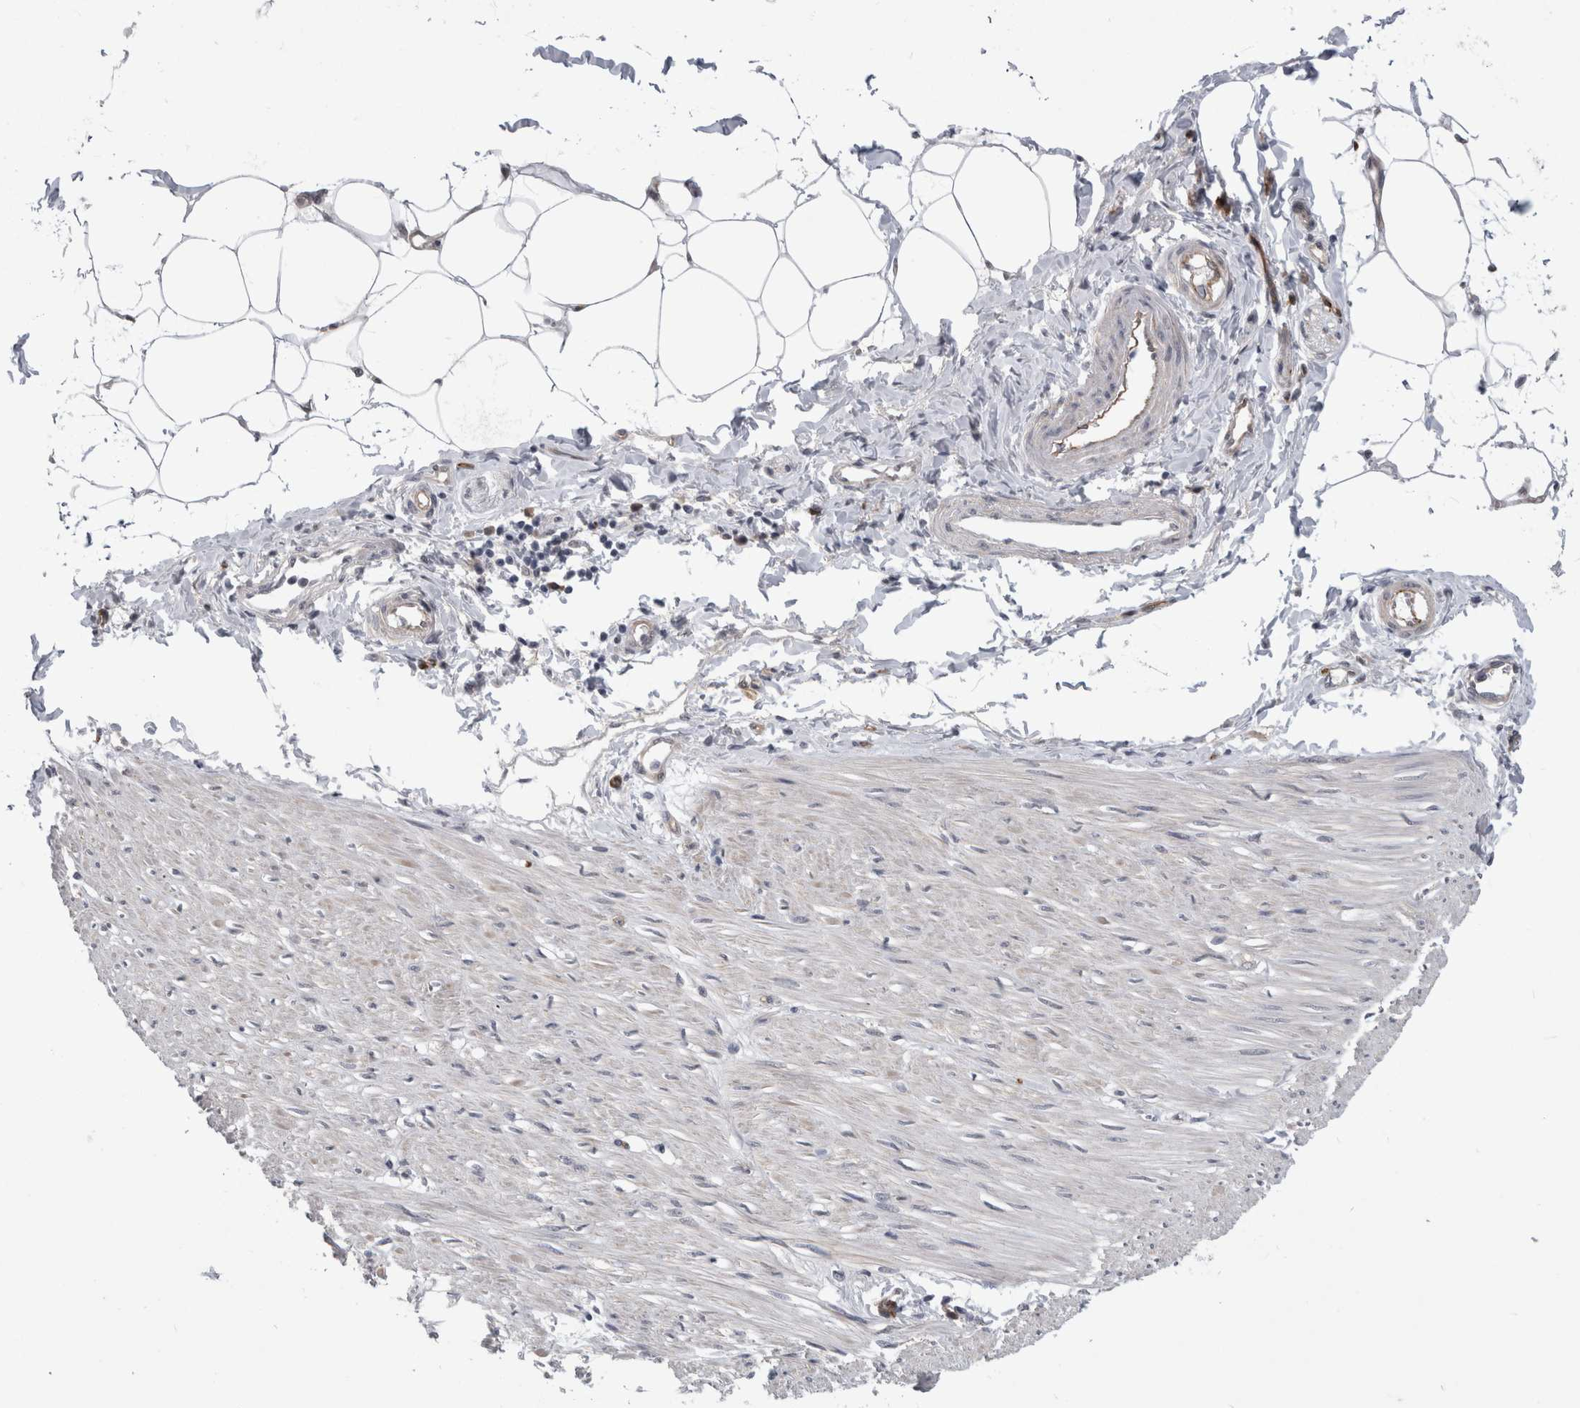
{"staining": {"intensity": "negative", "quantity": "none", "location": "none"}, "tissue": "adipose tissue", "cell_type": "Adipocytes", "image_type": "normal", "snomed": [{"axis": "morphology", "description": "Normal tissue, NOS"}, {"axis": "morphology", "description": "Adenocarcinoma, NOS"}, {"axis": "topography", "description": "Colon"}, {"axis": "topography", "description": "Peripheral nerve tissue"}], "caption": "Image shows no protein positivity in adipocytes of normal adipose tissue. The staining was performed using DAB (3,3'-diaminobenzidine) to visualize the protein expression in brown, while the nuclei were stained in blue with hematoxylin (Magnification: 20x).", "gene": "FAM83H", "patient": {"sex": "male", "age": 14}}